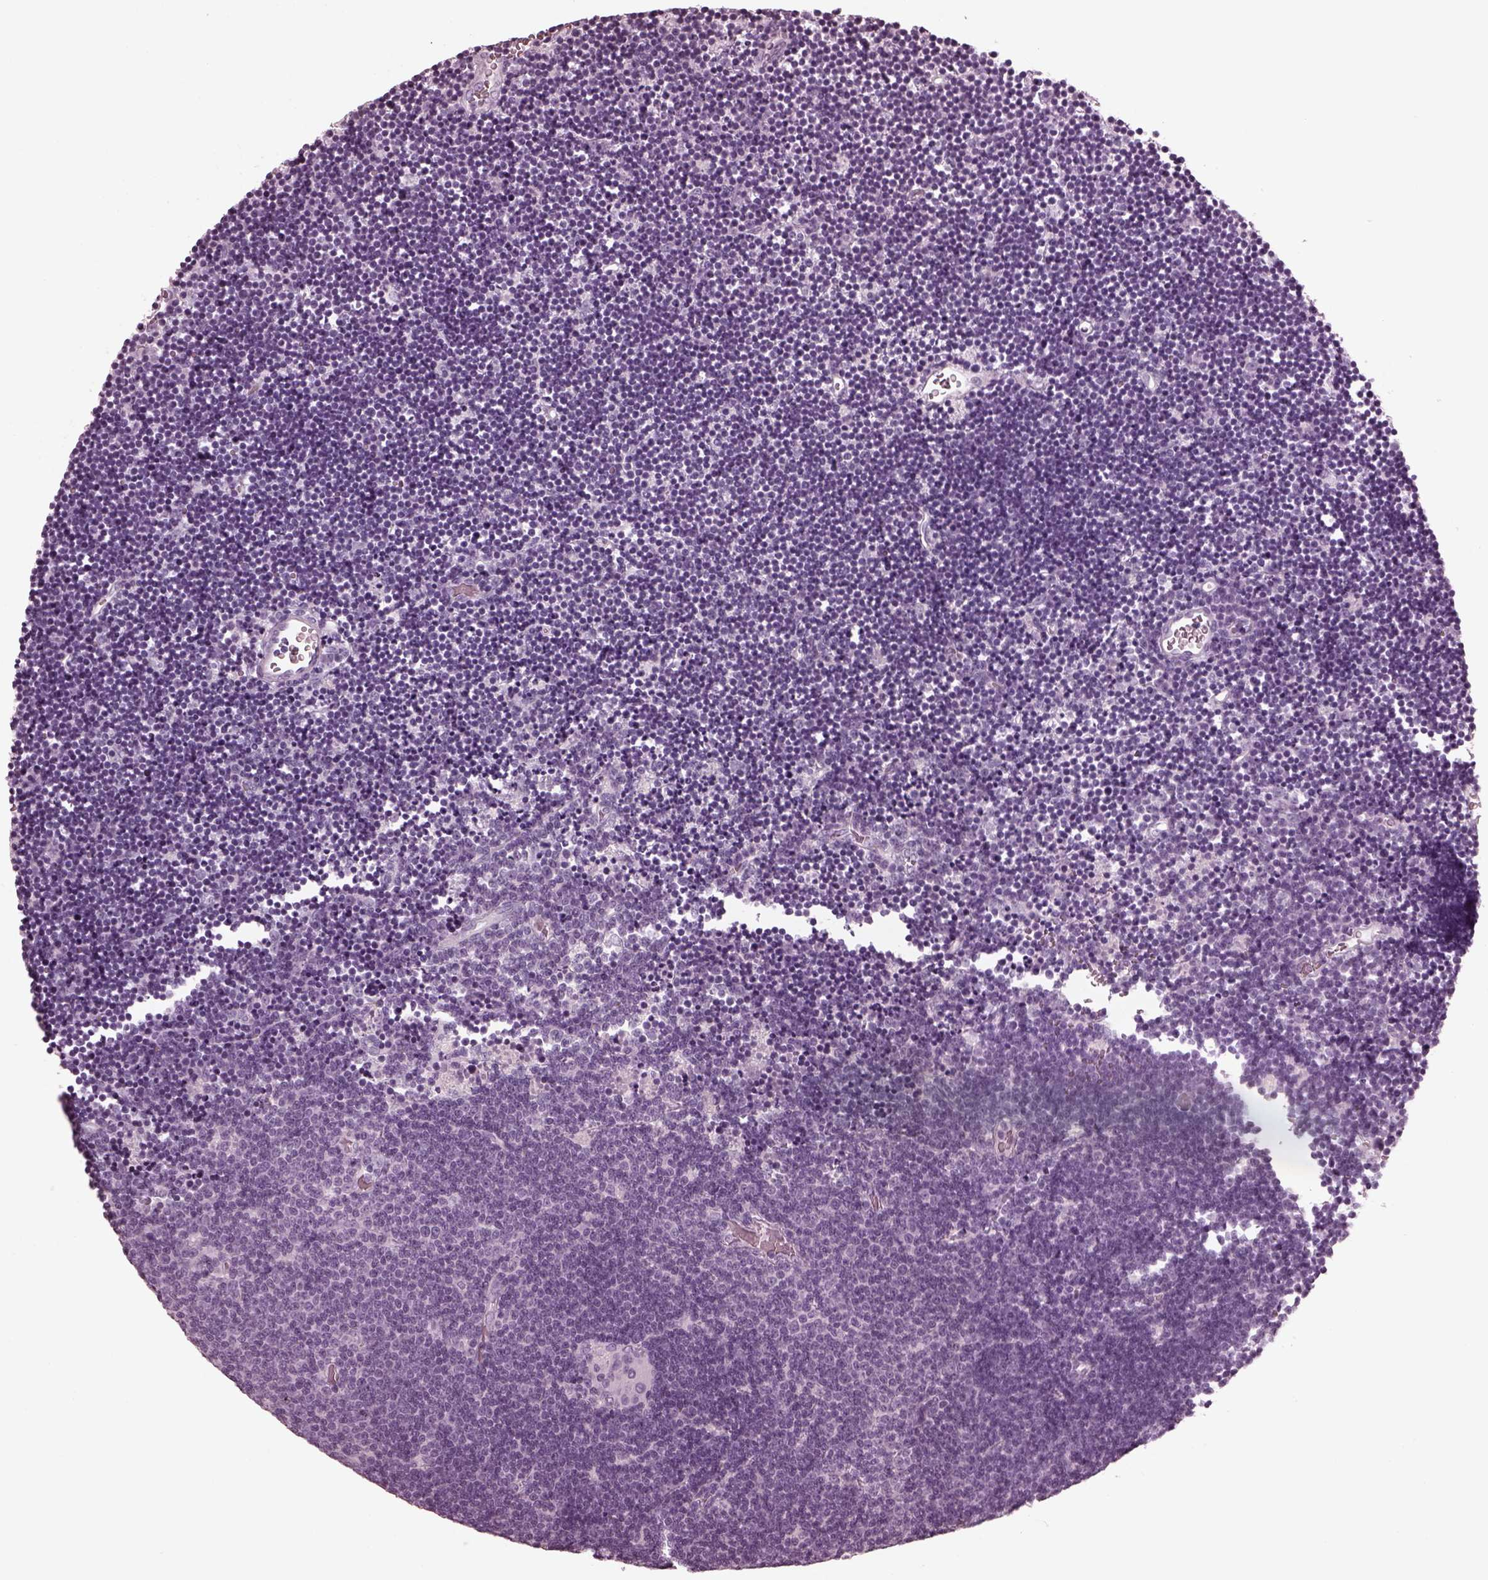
{"staining": {"intensity": "negative", "quantity": "none", "location": "none"}, "tissue": "lymphoma", "cell_type": "Tumor cells", "image_type": "cancer", "snomed": [{"axis": "morphology", "description": "Malignant lymphoma, non-Hodgkin's type, Low grade"}, {"axis": "topography", "description": "Brain"}], "caption": "Tumor cells show no significant positivity in lymphoma. (DAB (3,3'-diaminobenzidine) IHC with hematoxylin counter stain).", "gene": "GRM6", "patient": {"sex": "female", "age": 66}}